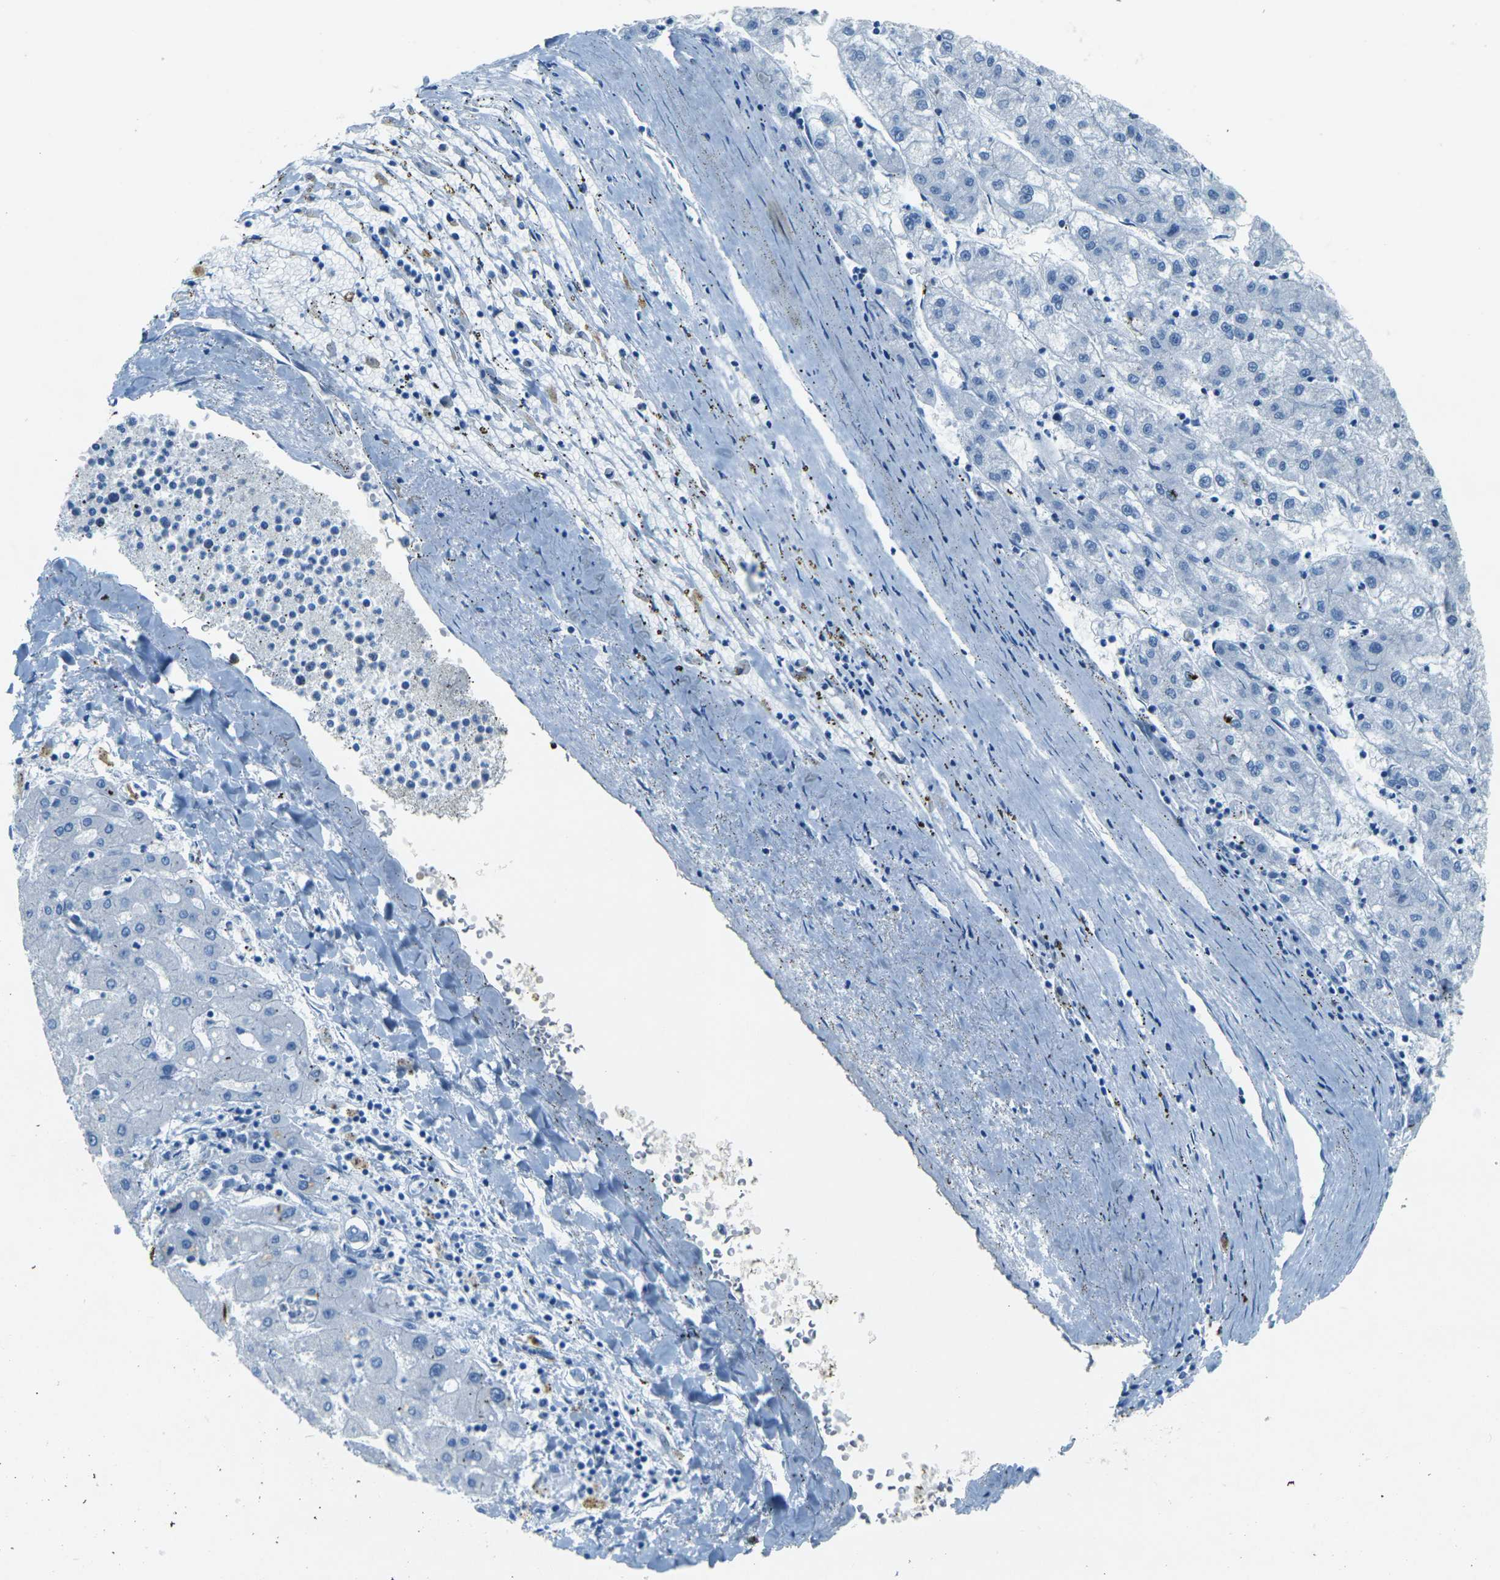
{"staining": {"intensity": "negative", "quantity": "none", "location": "none"}, "tissue": "liver cancer", "cell_type": "Tumor cells", "image_type": "cancer", "snomed": [{"axis": "morphology", "description": "Carcinoma, Hepatocellular, NOS"}, {"axis": "topography", "description": "Liver"}], "caption": "Immunohistochemistry (IHC) of liver hepatocellular carcinoma exhibits no staining in tumor cells. (DAB (3,3'-diaminobenzidine) IHC, high magnification).", "gene": "SORT1", "patient": {"sex": "male", "age": 72}}